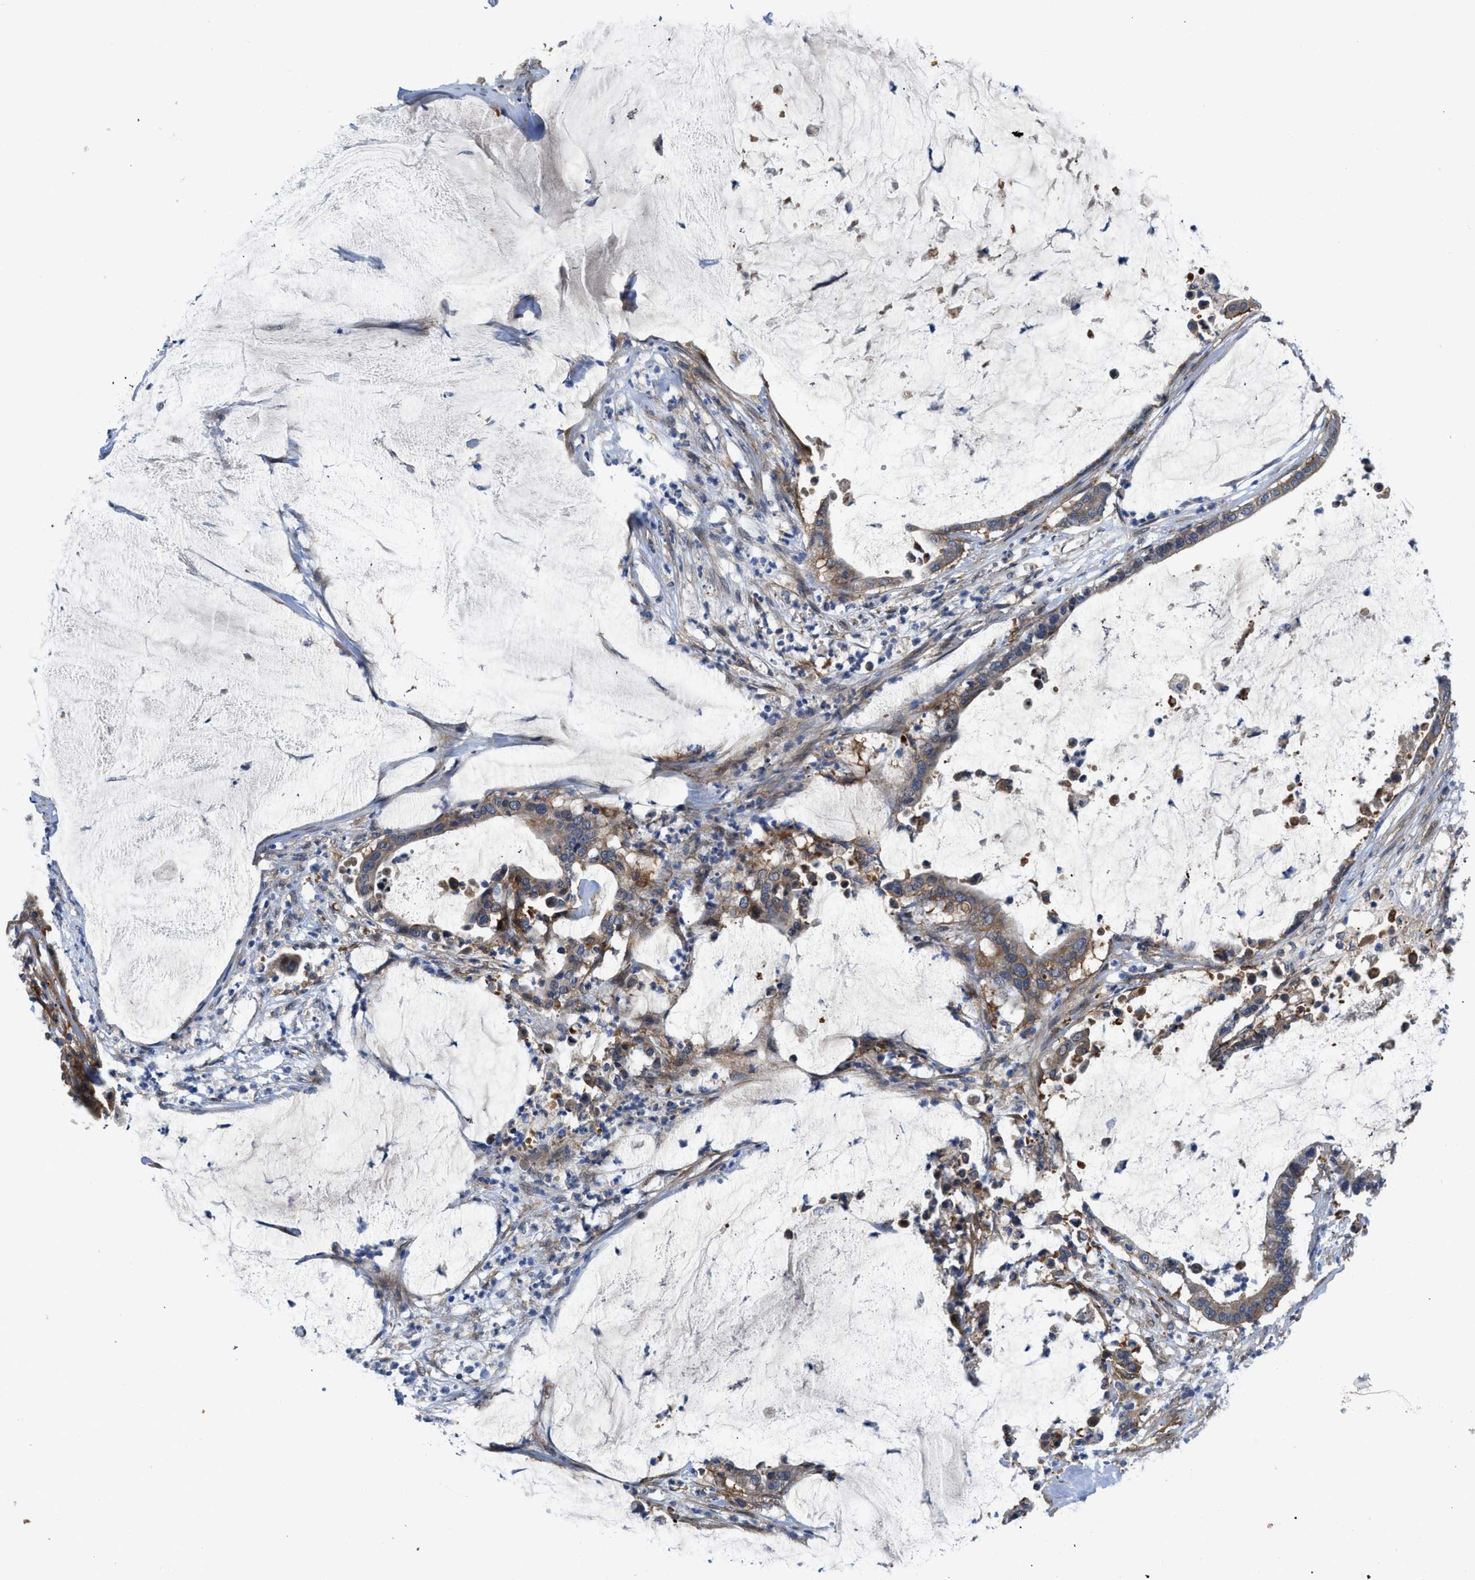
{"staining": {"intensity": "weak", "quantity": "25%-75%", "location": "cytoplasmic/membranous"}, "tissue": "pancreatic cancer", "cell_type": "Tumor cells", "image_type": "cancer", "snomed": [{"axis": "morphology", "description": "Adenocarcinoma, NOS"}, {"axis": "topography", "description": "Pancreas"}], "caption": "Tumor cells exhibit low levels of weak cytoplasmic/membranous positivity in about 25%-75% of cells in human pancreatic cancer (adenocarcinoma).", "gene": "PANX1", "patient": {"sex": "male", "age": 41}}